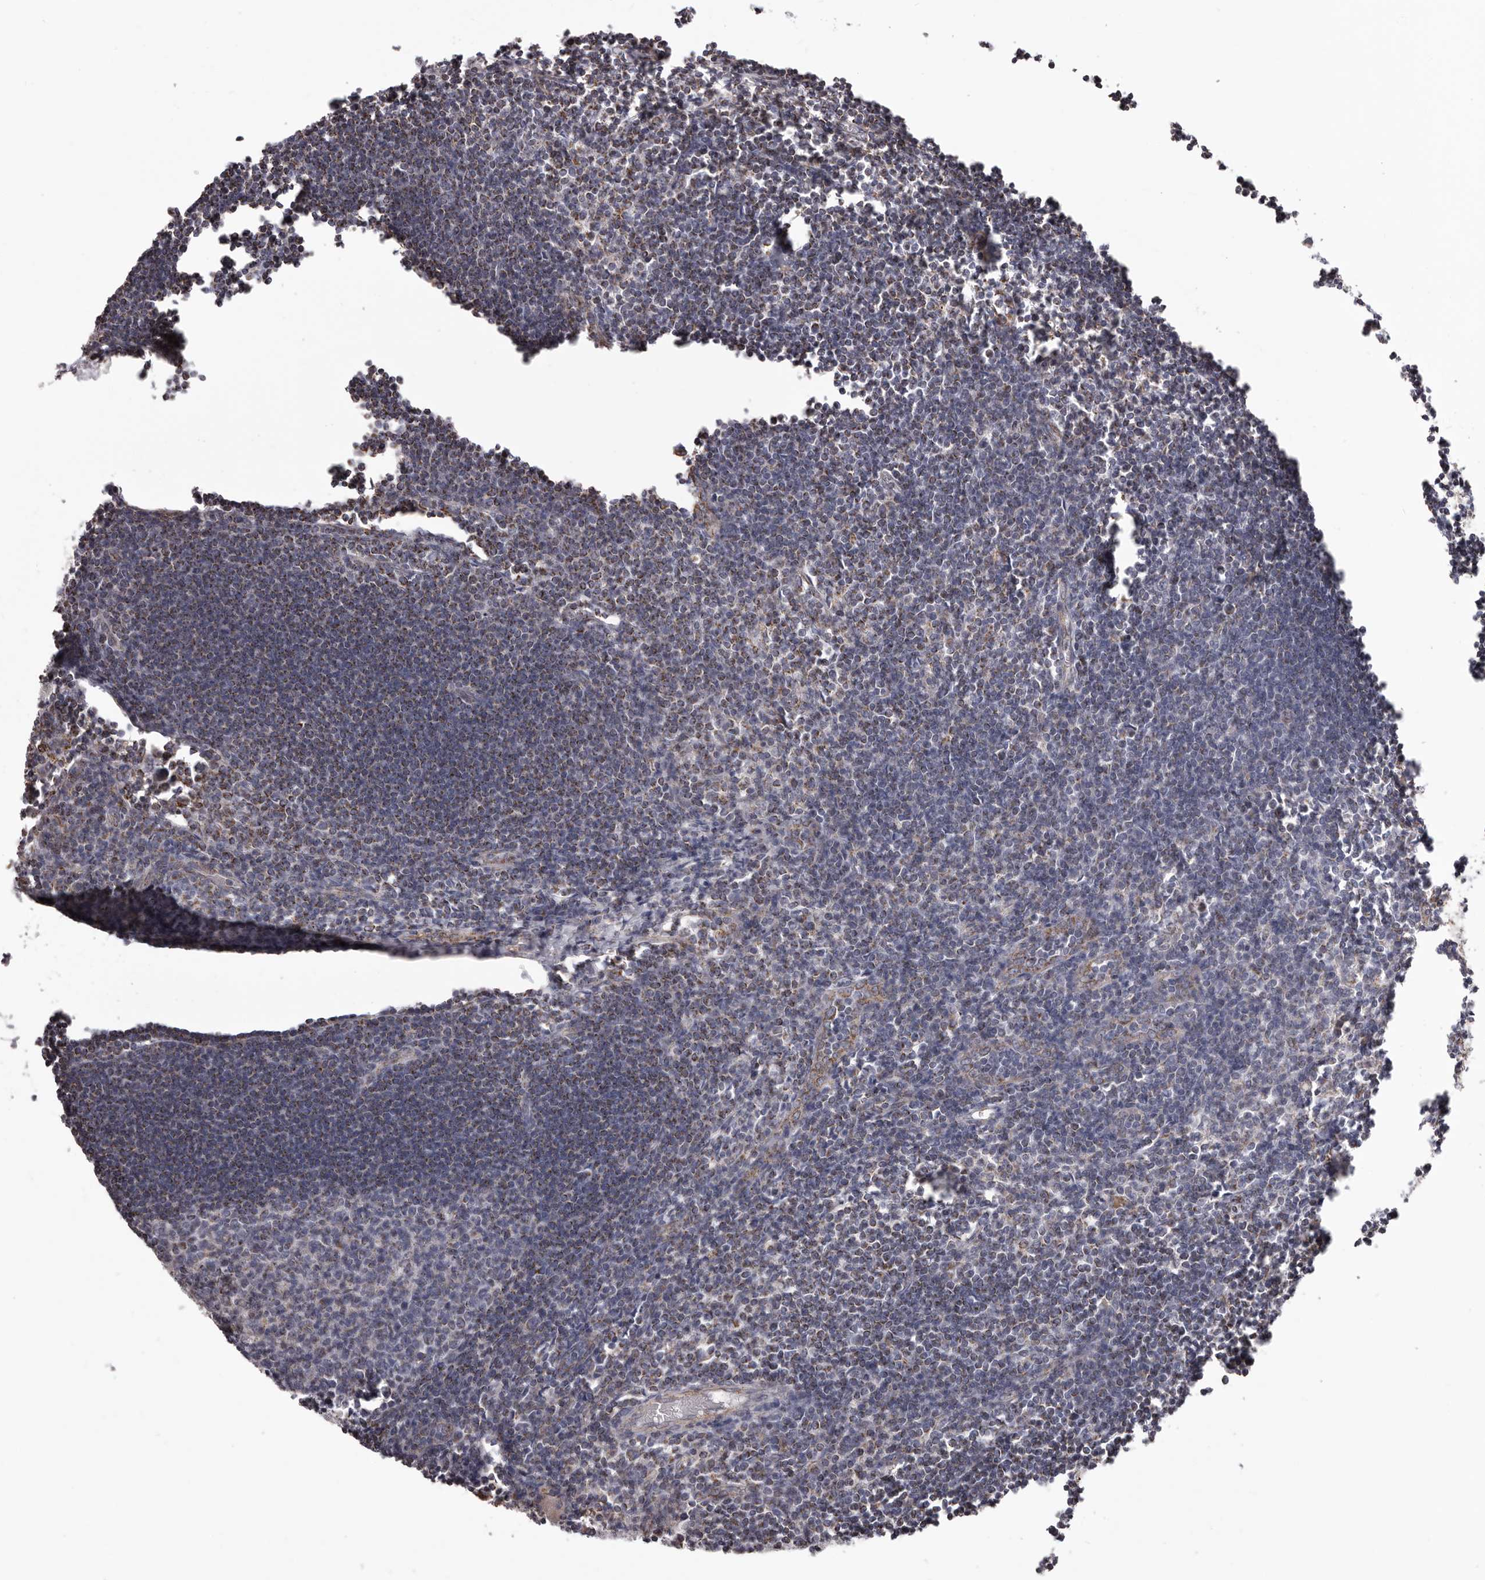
{"staining": {"intensity": "strong", "quantity": "25%-75%", "location": "cytoplasmic/membranous"}, "tissue": "lymph node", "cell_type": "Germinal center cells", "image_type": "normal", "snomed": [{"axis": "morphology", "description": "Normal tissue, NOS"}, {"axis": "morphology", "description": "Malignant melanoma, Metastatic site"}, {"axis": "topography", "description": "Lymph node"}], "caption": "Immunohistochemical staining of unremarkable lymph node shows strong cytoplasmic/membranous protein staining in about 25%-75% of germinal center cells. (brown staining indicates protein expression, while blue staining denotes nuclei).", "gene": "CHRM2", "patient": {"sex": "male", "age": 41}}